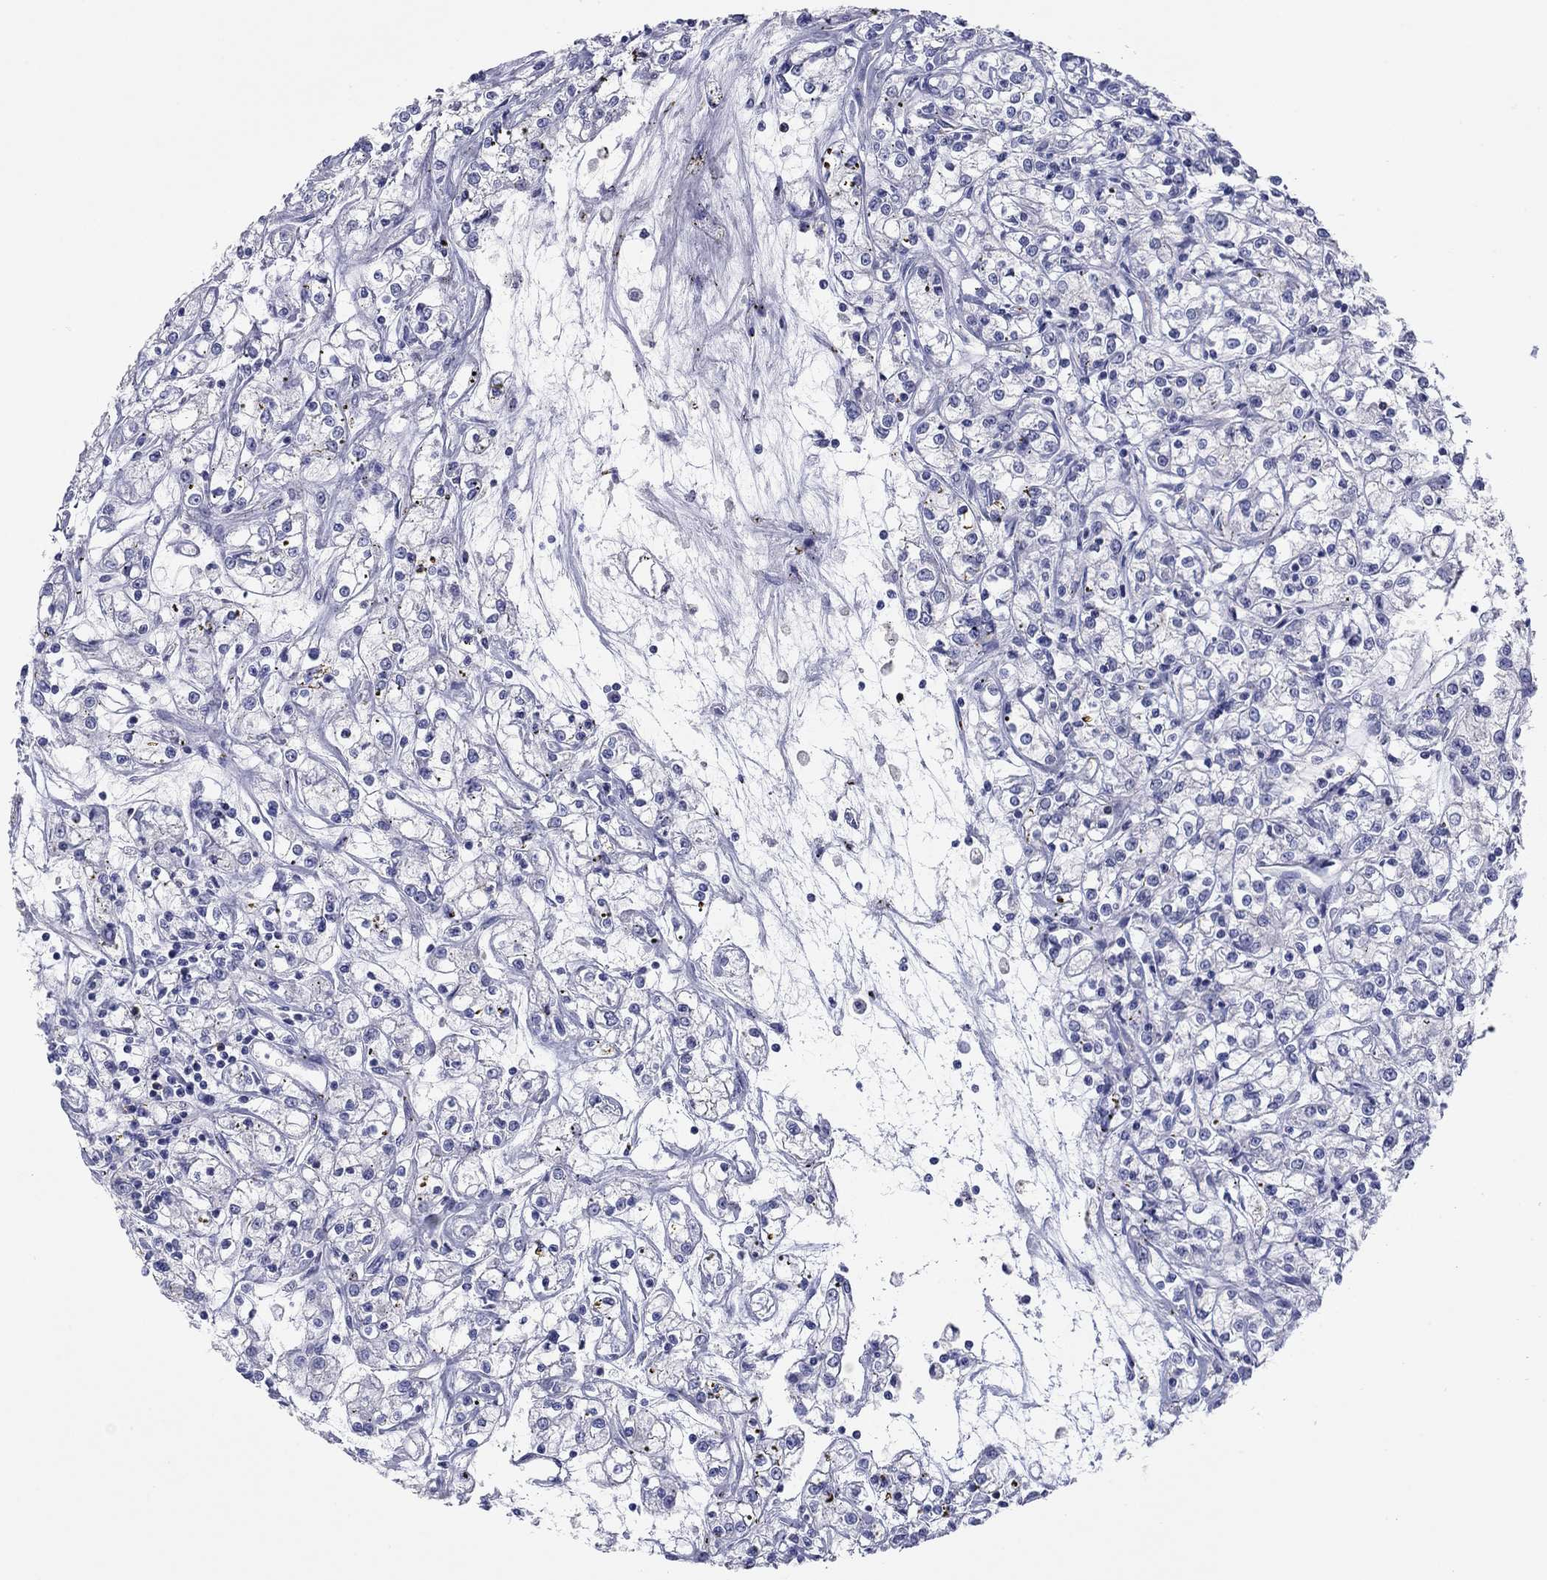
{"staining": {"intensity": "negative", "quantity": "none", "location": "none"}, "tissue": "renal cancer", "cell_type": "Tumor cells", "image_type": "cancer", "snomed": [{"axis": "morphology", "description": "Adenocarcinoma, NOS"}, {"axis": "topography", "description": "Kidney"}], "caption": "Immunohistochemical staining of human renal adenocarcinoma reveals no significant positivity in tumor cells.", "gene": "ITGAE", "patient": {"sex": "female", "age": 59}}